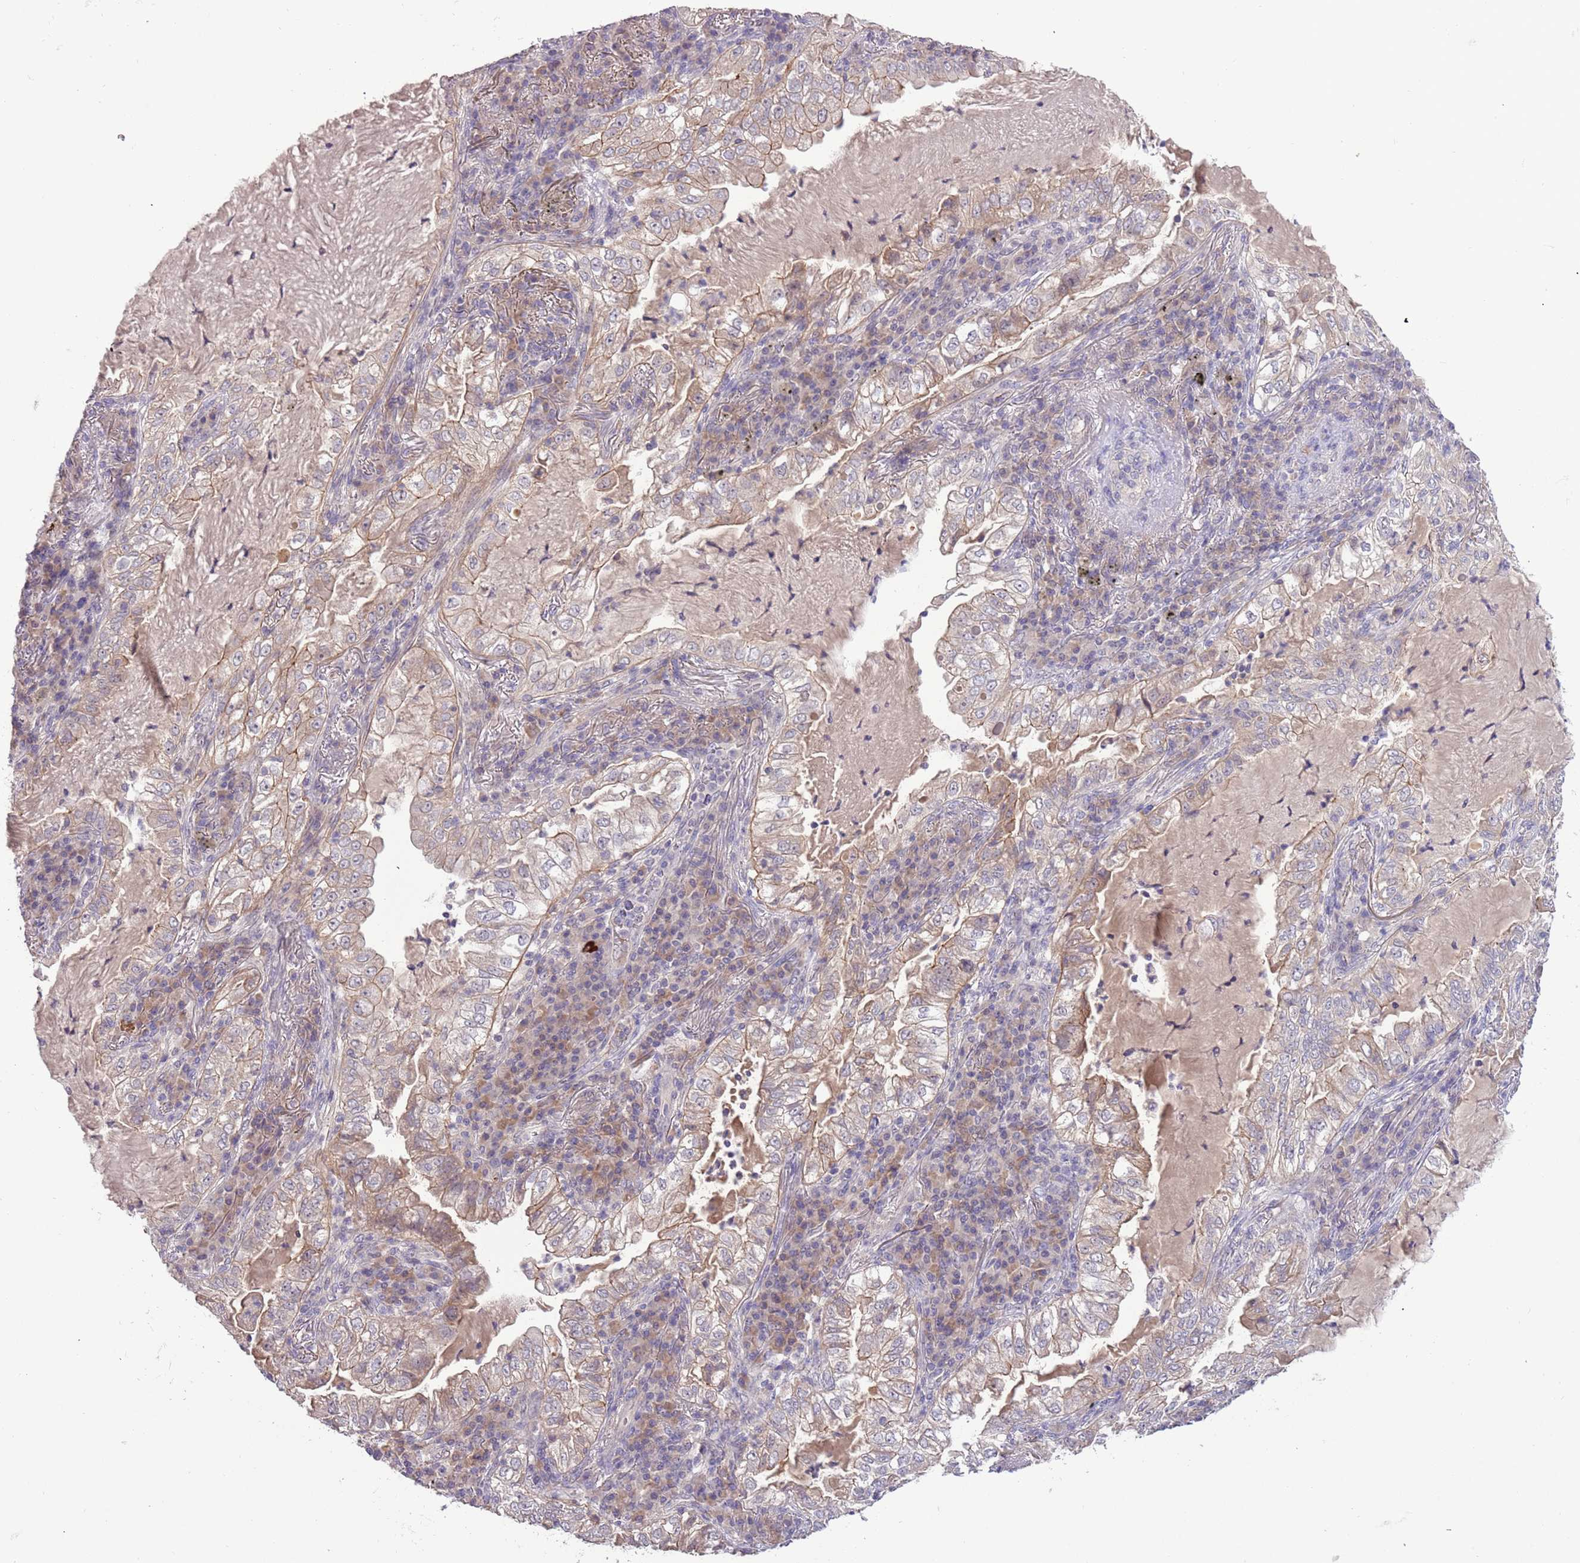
{"staining": {"intensity": "weak", "quantity": ">75%", "location": "cytoplasmic/membranous"}, "tissue": "lung cancer", "cell_type": "Tumor cells", "image_type": "cancer", "snomed": [{"axis": "morphology", "description": "Adenocarcinoma, NOS"}, {"axis": "topography", "description": "Lung"}], "caption": "Human lung adenocarcinoma stained for a protein (brown) reveals weak cytoplasmic/membranous positive expression in about >75% of tumor cells.", "gene": "SHROOM3", "patient": {"sex": "female", "age": 73}}